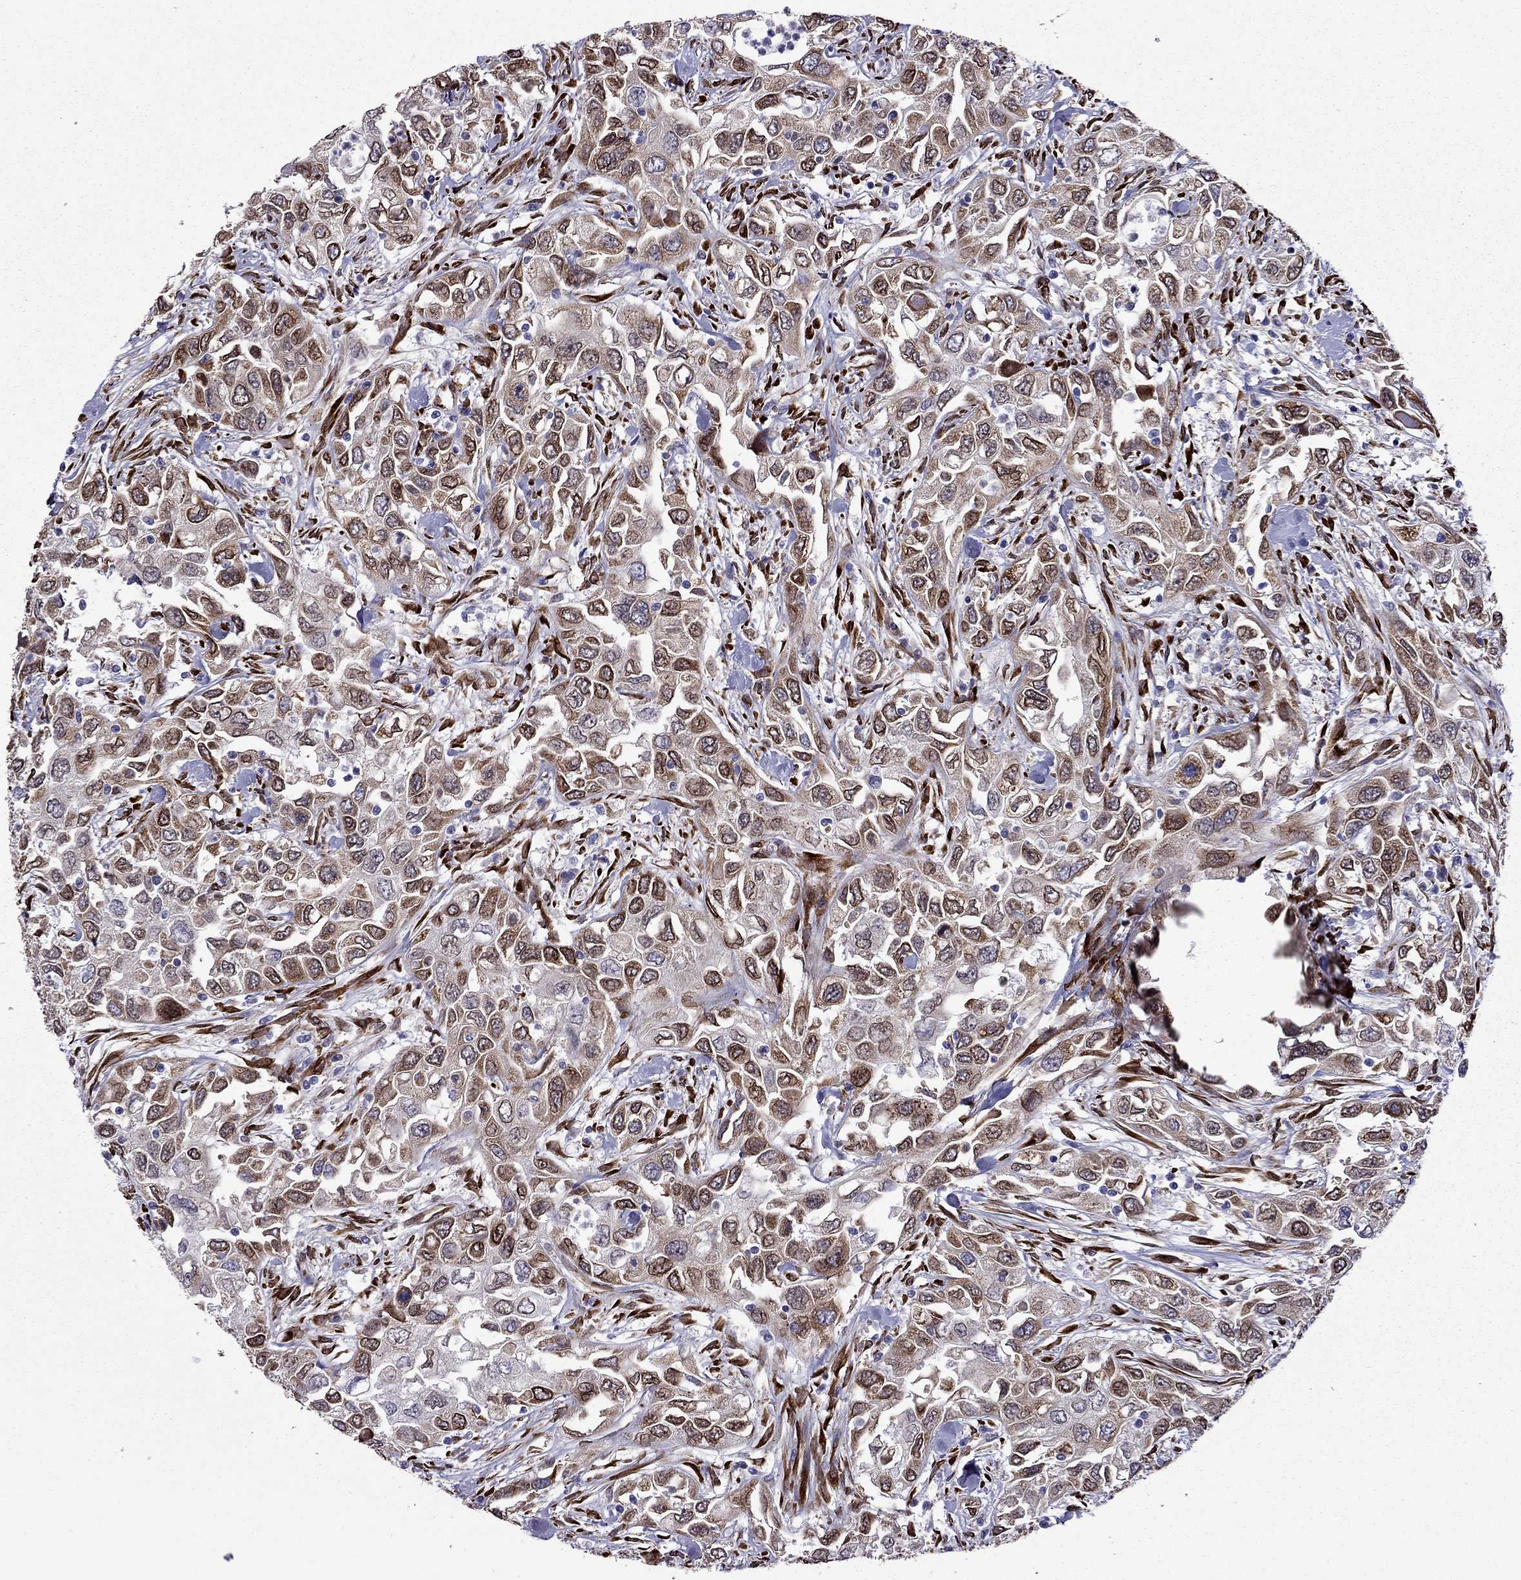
{"staining": {"intensity": "moderate", "quantity": ">75%", "location": "cytoplasmic/membranous"}, "tissue": "urothelial cancer", "cell_type": "Tumor cells", "image_type": "cancer", "snomed": [{"axis": "morphology", "description": "Urothelial carcinoma, High grade"}, {"axis": "topography", "description": "Urinary bladder"}], "caption": "The micrograph reveals a brown stain indicating the presence of a protein in the cytoplasmic/membranous of tumor cells in urothelial carcinoma (high-grade).", "gene": "IKBIP", "patient": {"sex": "male", "age": 76}}